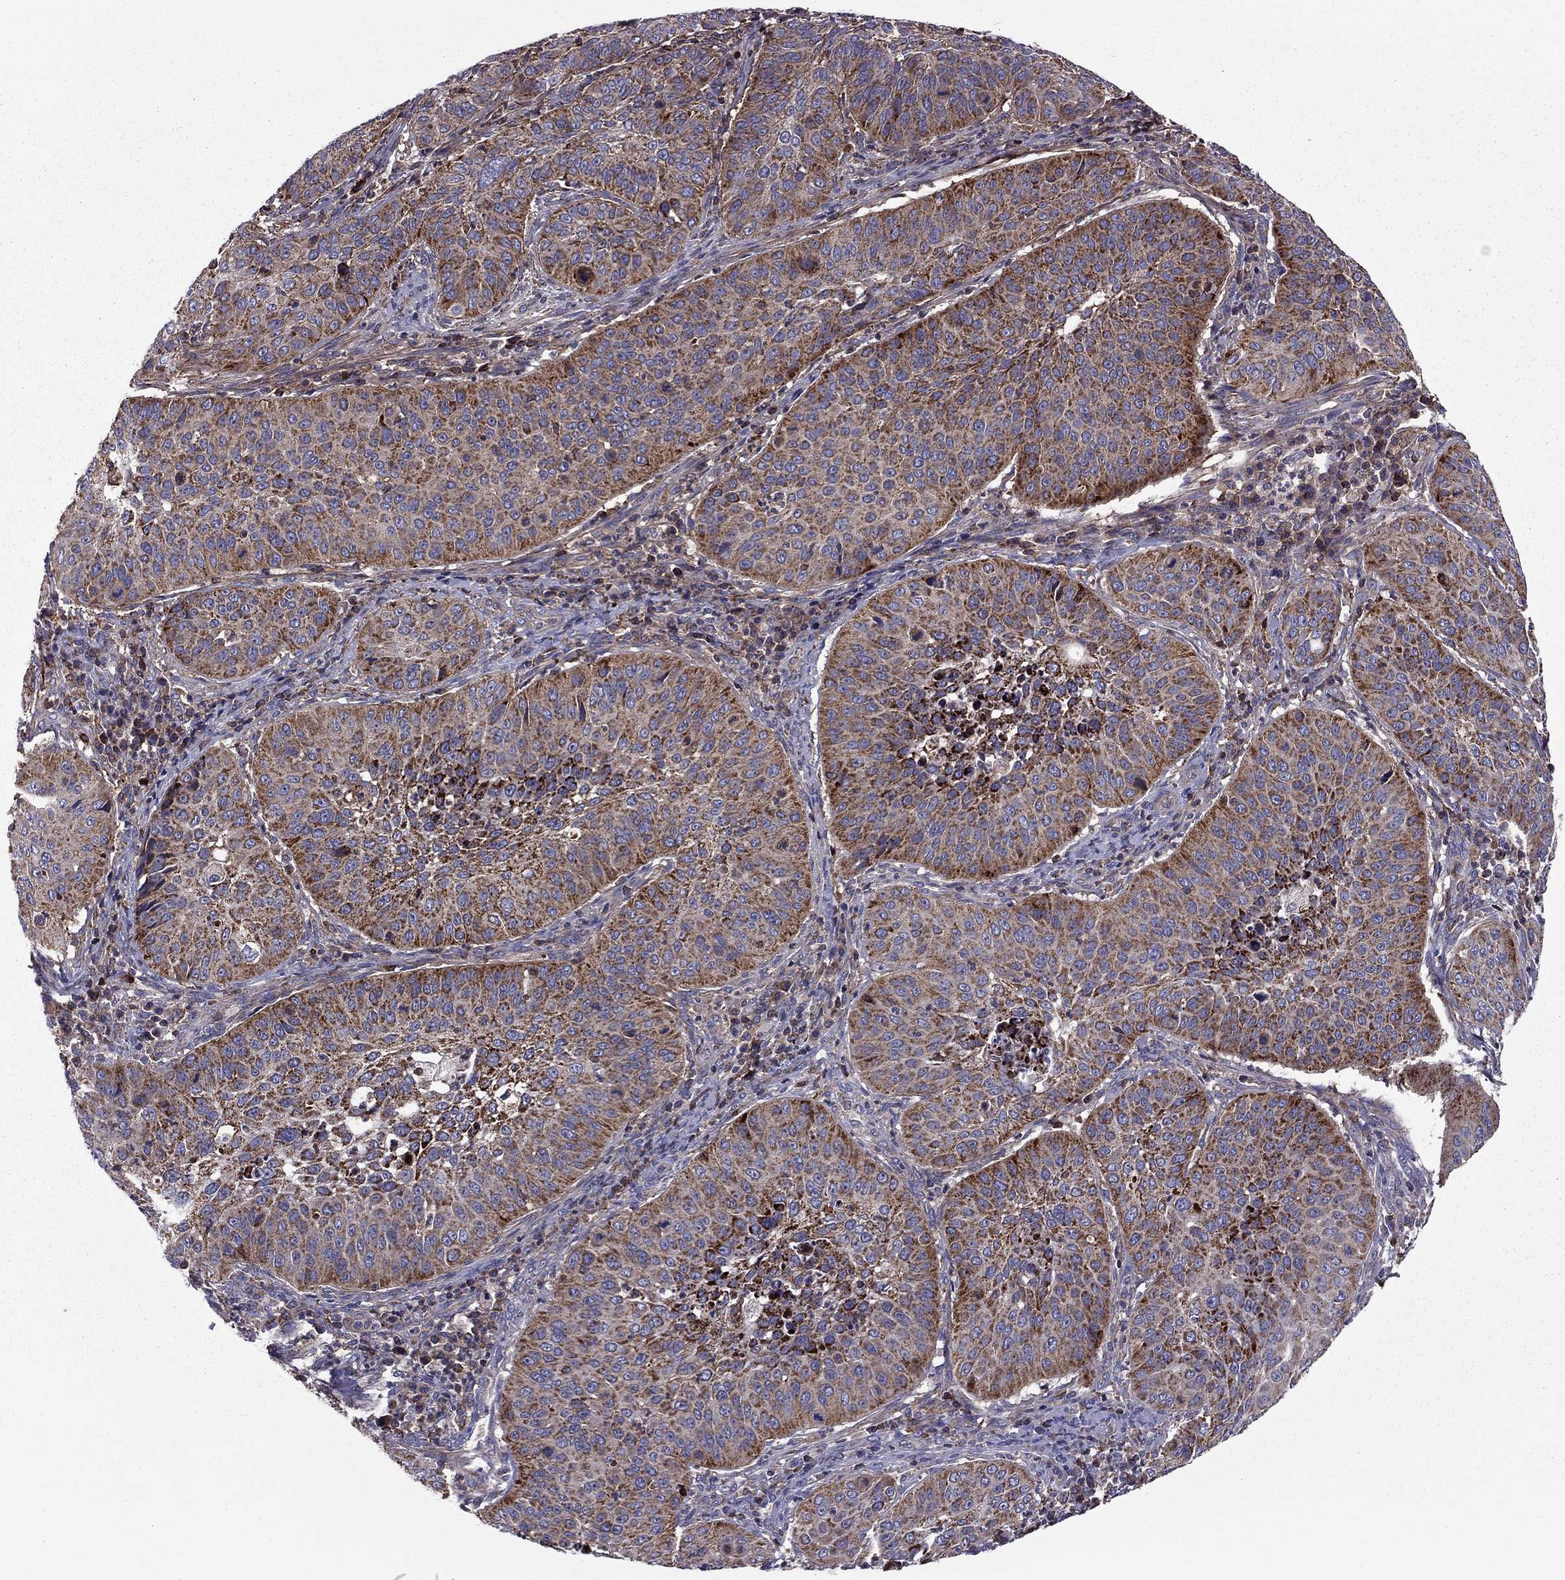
{"staining": {"intensity": "moderate", "quantity": "25%-75%", "location": "cytoplasmic/membranous"}, "tissue": "cervical cancer", "cell_type": "Tumor cells", "image_type": "cancer", "snomed": [{"axis": "morphology", "description": "Normal tissue, NOS"}, {"axis": "morphology", "description": "Squamous cell carcinoma, NOS"}, {"axis": "topography", "description": "Cervix"}], "caption": "Immunohistochemical staining of human squamous cell carcinoma (cervical) exhibits medium levels of moderate cytoplasmic/membranous expression in approximately 25%-75% of tumor cells.", "gene": "ALG6", "patient": {"sex": "female", "age": 39}}